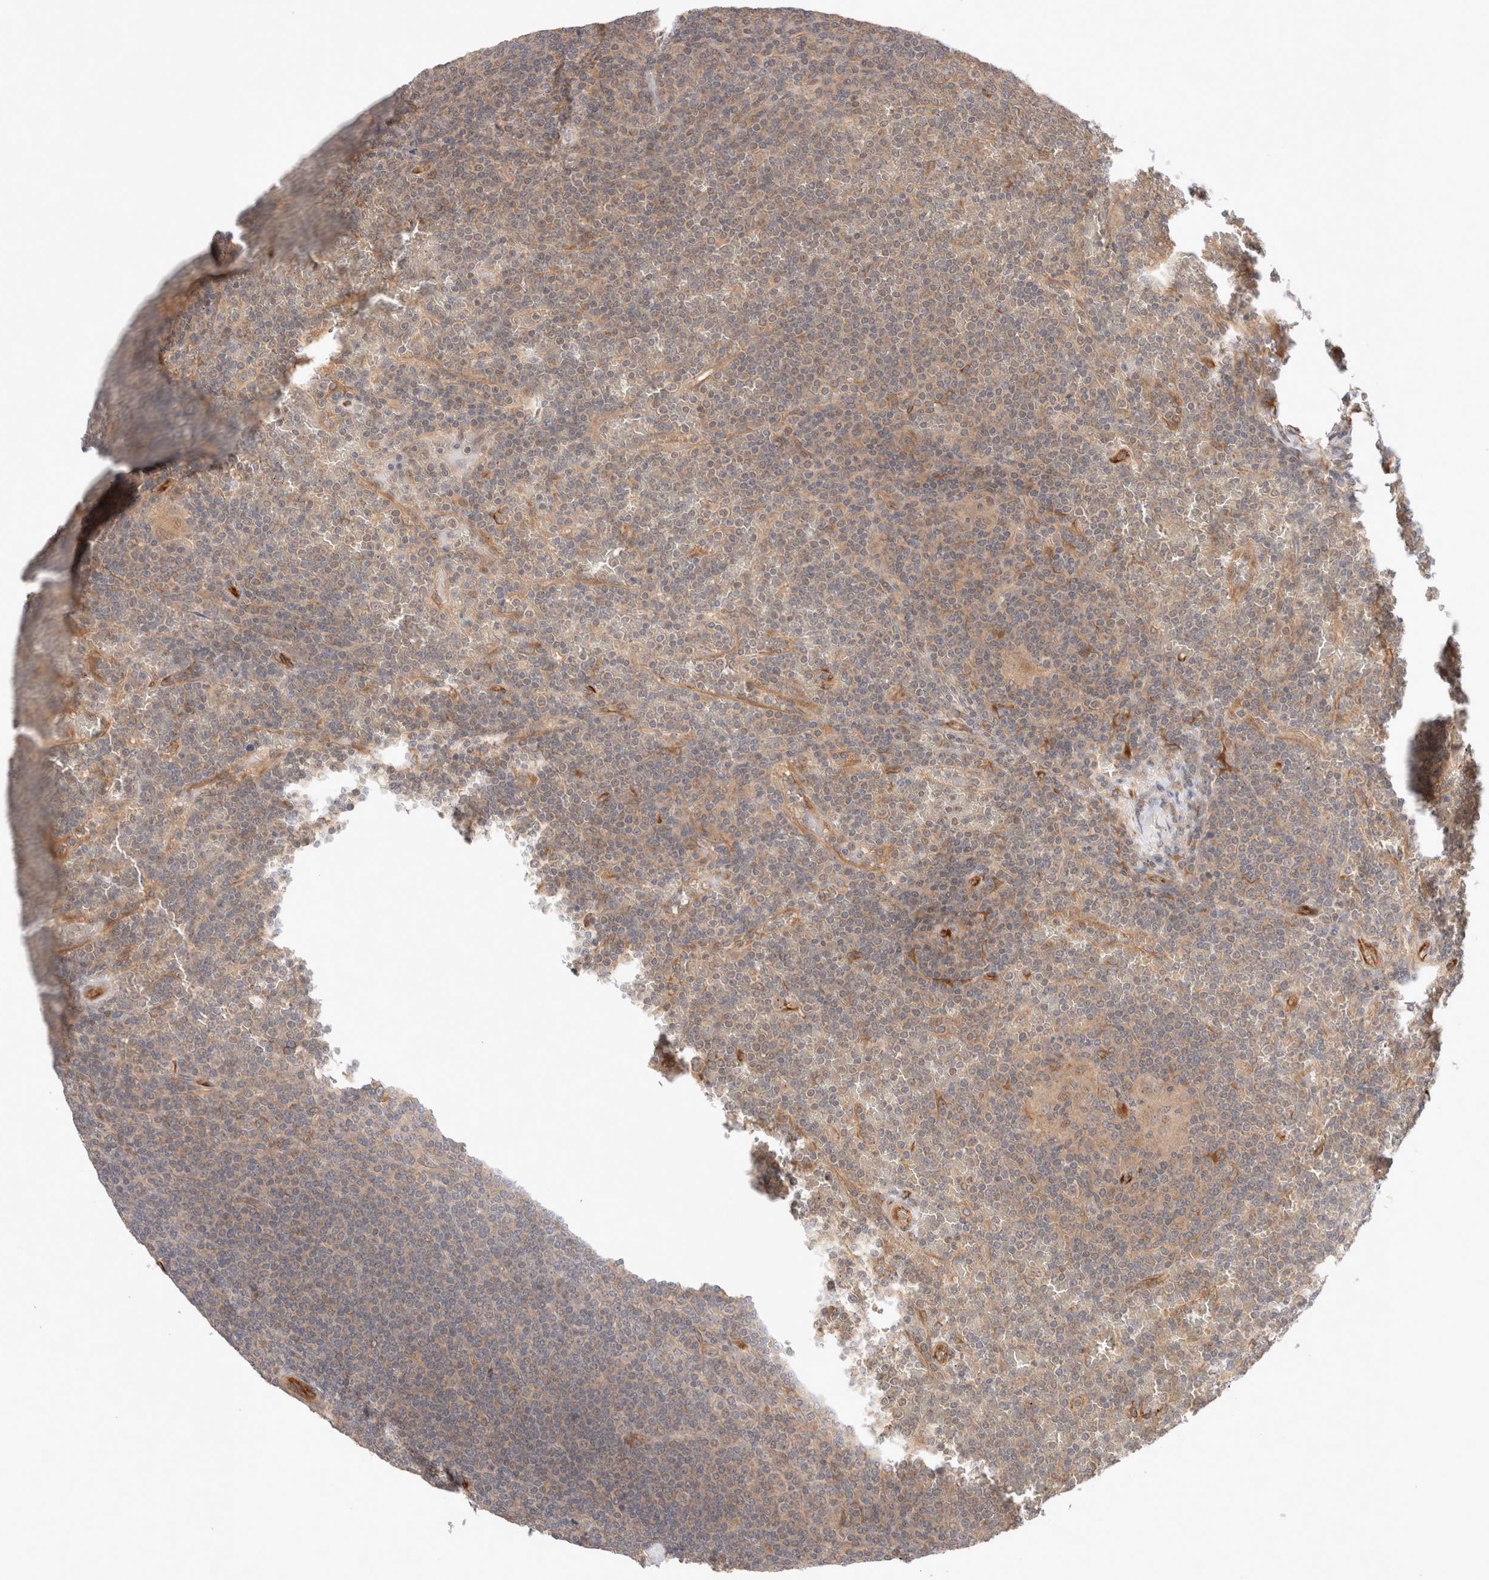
{"staining": {"intensity": "weak", "quantity": ">75%", "location": "cytoplasmic/membranous"}, "tissue": "lymphoma", "cell_type": "Tumor cells", "image_type": "cancer", "snomed": [{"axis": "morphology", "description": "Malignant lymphoma, non-Hodgkin's type, Low grade"}, {"axis": "topography", "description": "Spleen"}], "caption": "Protein analysis of lymphoma tissue shows weak cytoplasmic/membranous staining in about >75% of tumor cells.", "gene": "KLHL20", "patient": {"sex": "female", "age": 19}}